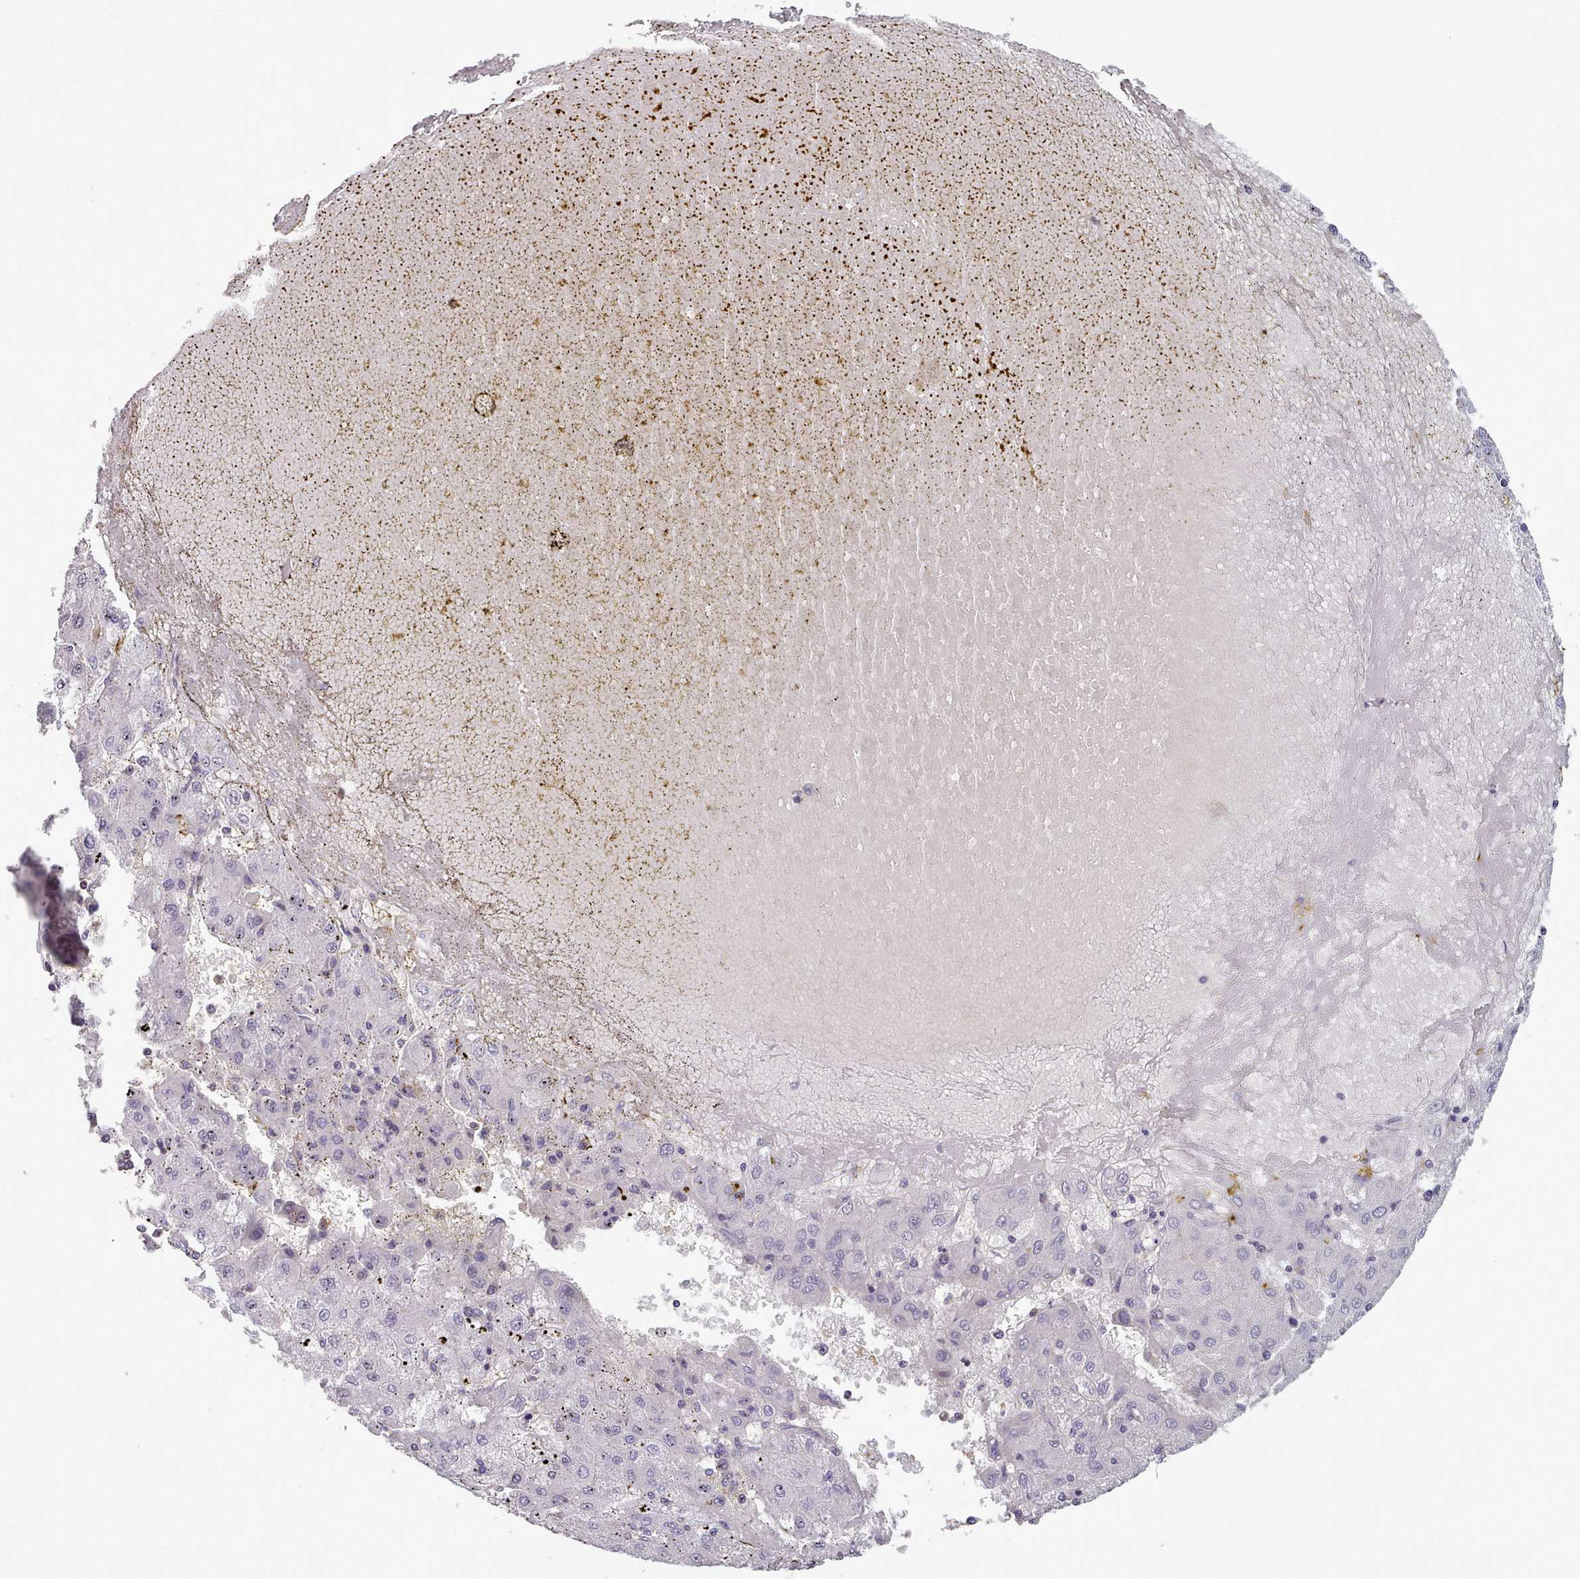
{"staining": {"intensity": "negative", "quantity": "none", "location": "none"}, "tissue": "liver cancer", "cell_type": "Tumor cells", "image_type": "cancer", "snomed": [{"axis": "morphology", "description": "Carcinoma, Hepatocellular, NOS"}, {"axis": "topography", "description": "Liver"}], "caption": "Tumor cells show no significant positivity in hepatocellular carcinoma (liver).", "gene": "RAC2", "patient": {"sex": "male", "age": 72}}